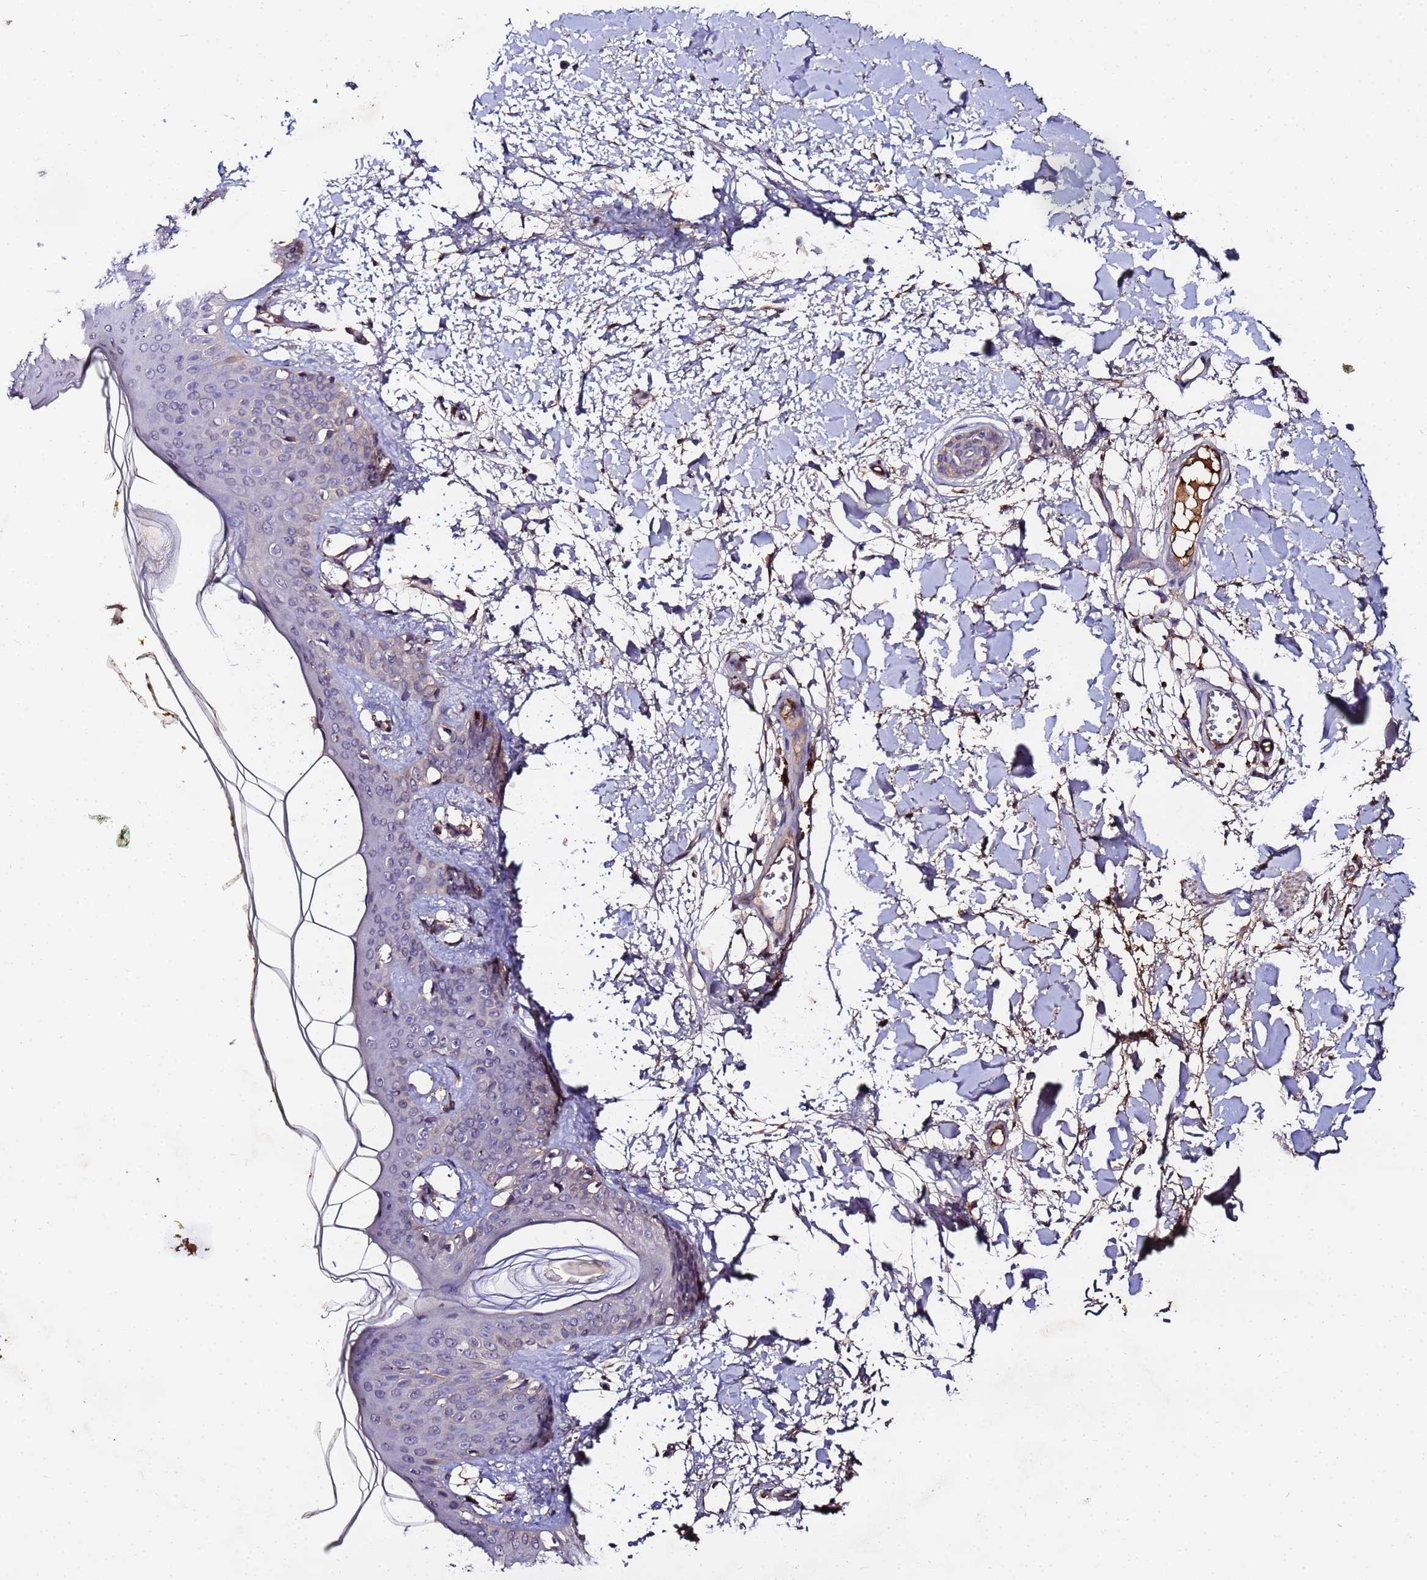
{"staining": {"intensity": "moderate", "quantity": ">75%", "location": "cytoplasmic/membranous"}, "tissue": "skin", "cell_type": "Fibroblasts", "image_type": "normal", "snomed": [{"axis": "morphology", "description": "Normal tissue, NOS"}, {"axis": "topography", "description": "Skin"}], "caption": "Skin stained for a protein (brown) shows moderate cytoplasmic/membranous positive expression in approximately >75% of fibroblasts.", "gene": "MTERF1", "patient": {"sex": "female", "age": 34}}